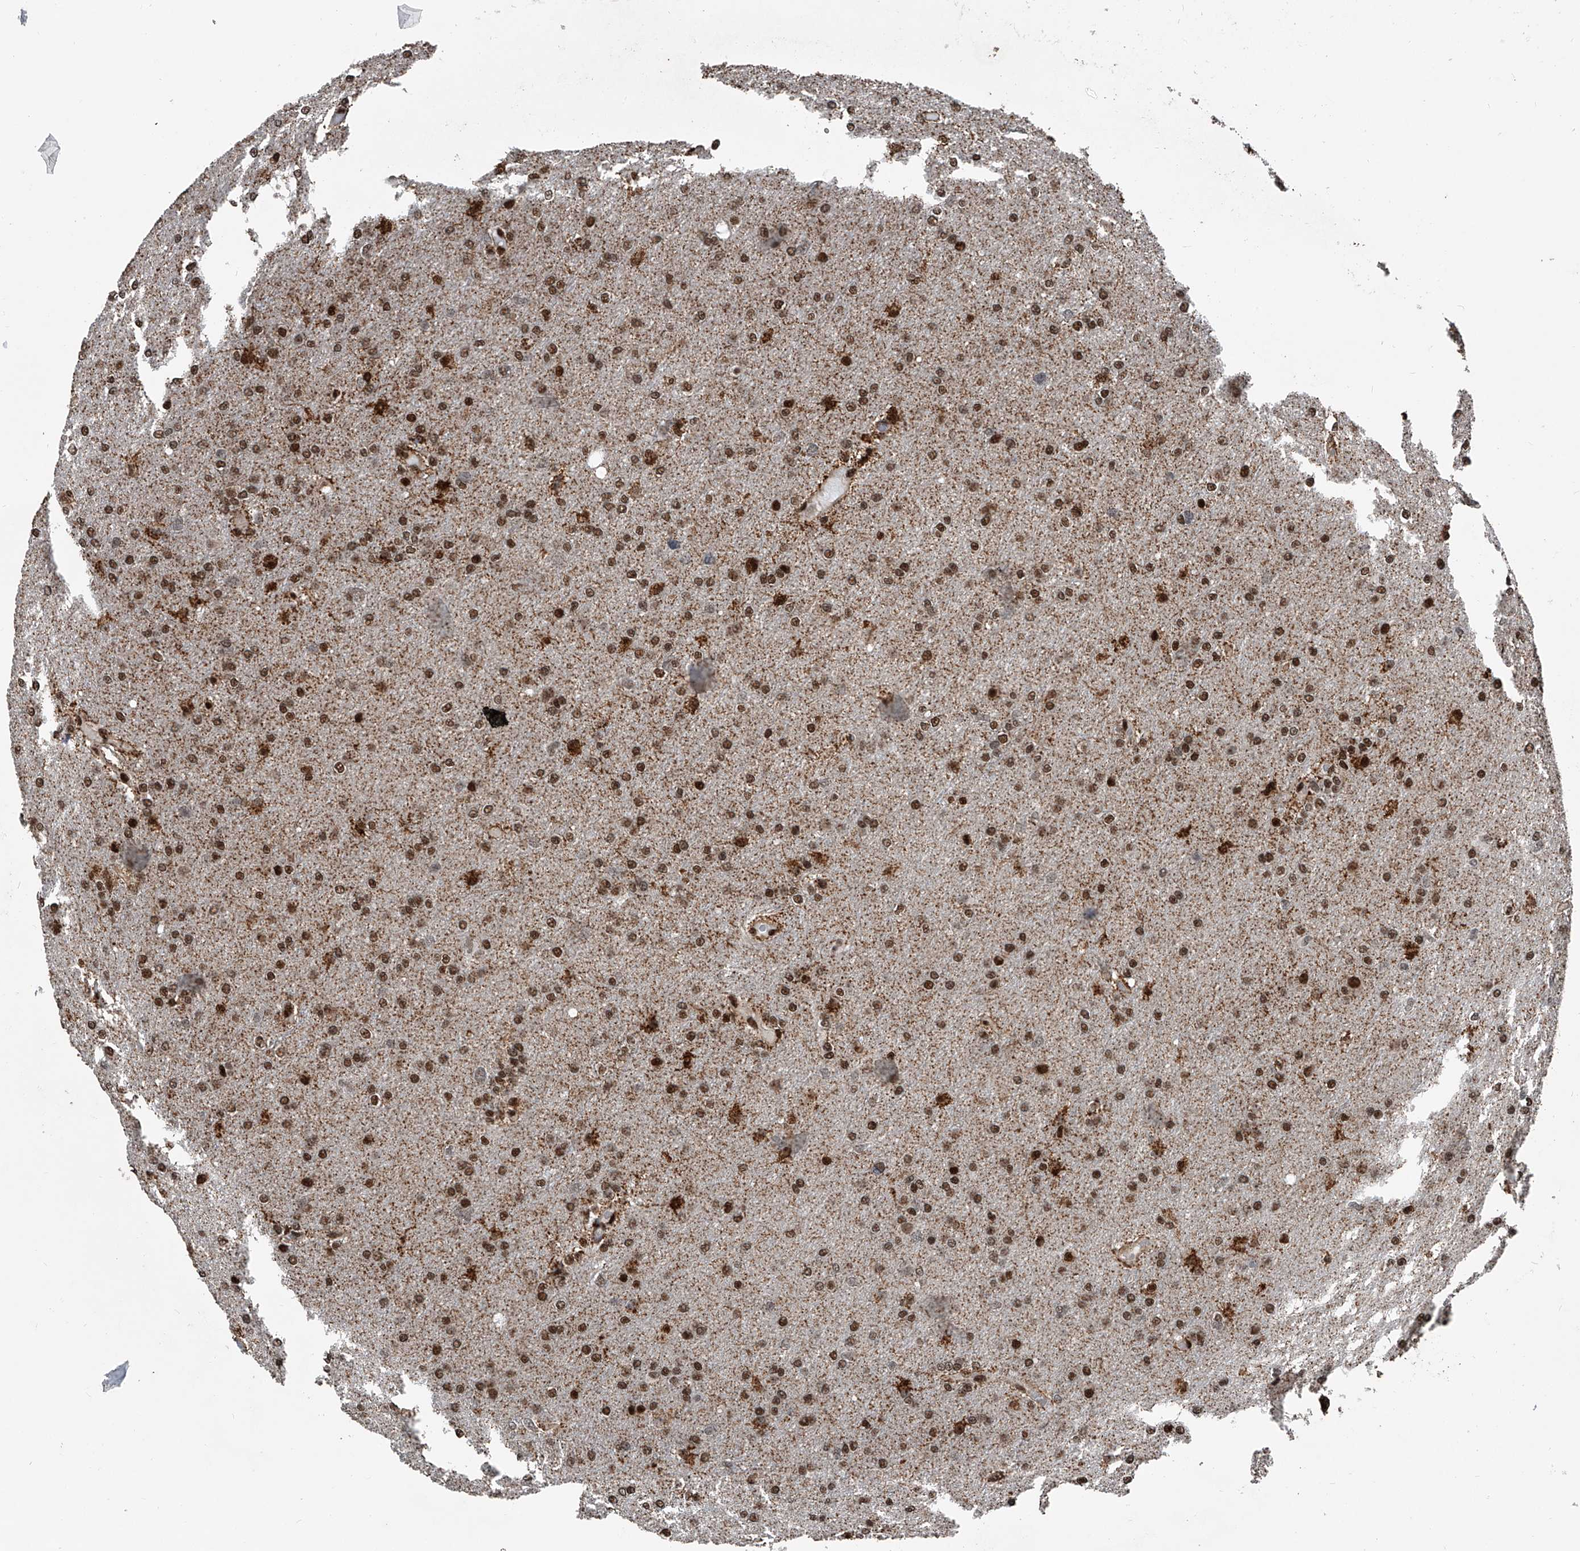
{"staining": {"intensity": "moderate", "quantity": ">75%", "location": "nuclear"}, "tissue": "glioma", "cell_type": "Tumor cells", "image_type": "cancer", "snomed": [{"axis": "morphology", "description": "Glioma, malignant, High grade"}, {"axis": "topography", "description": "Cerebral cortex"}], "caption": "Moderate nuclear positivity is seen in about >75% of tumor cells in glioma. (Stains: DAB in brown, nuclei in blue, Microscopy: brightfield microscopy at high magnification).", "gene": "FKBP5", "patient": {"sex": "female", "age": 36}}